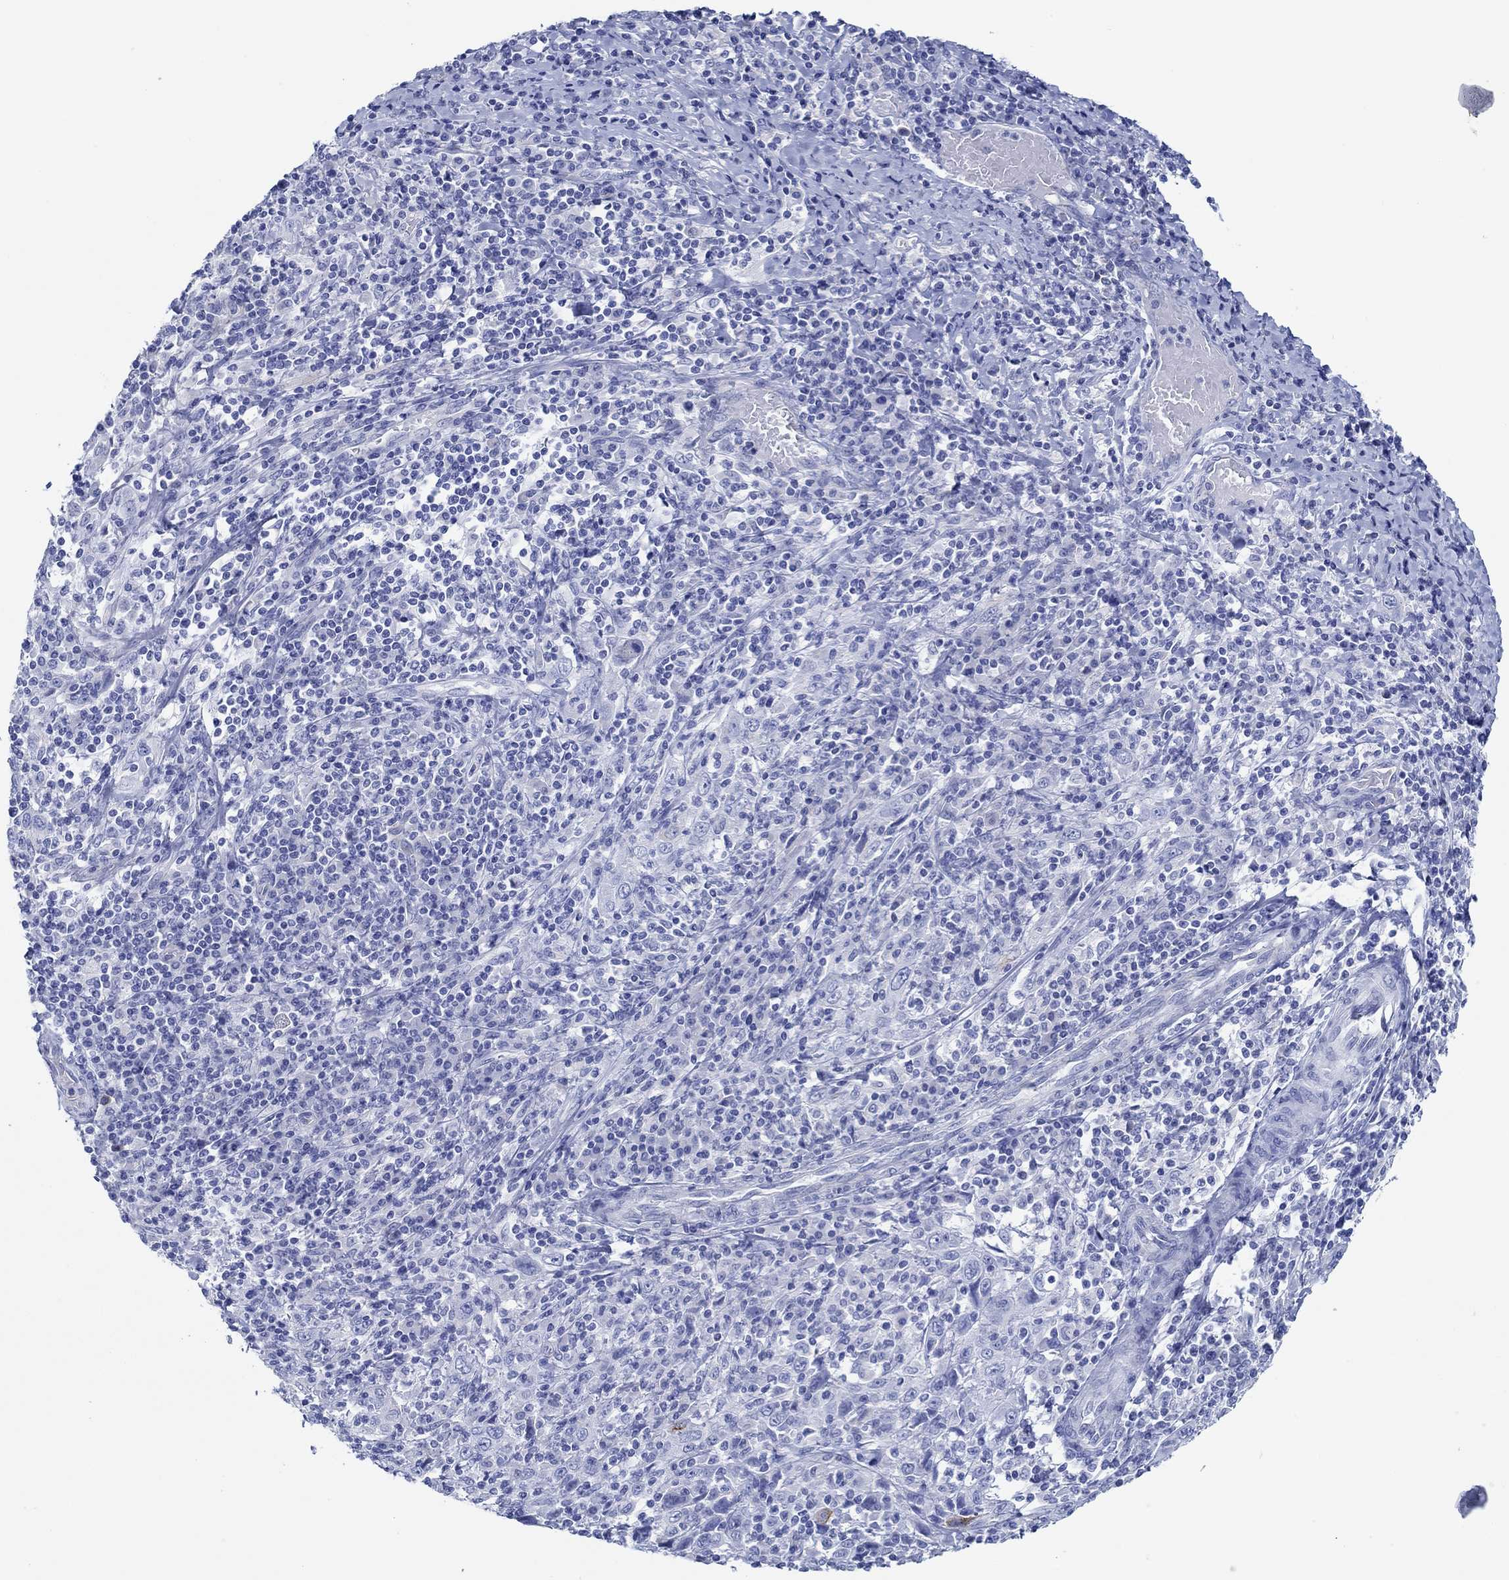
{"staining": {"intensity": "moderate", "quantity": "<25%", "location": "cytoplasmic/membranous"}, "tissue": "cervical cancer", "cell_type": "Tumor cells", "image_type": "cancer", "snomed": [{"axis": "morphology", "description": "Squamous cell carcinoma, NOS"}, {"axis": "topography", "description": "Cervix"}], "caption": "A brown stain highlights moderate cytoplasmic/membranous expression of a protein in human cervical cancer tumor cells.", "gene": "IGFBP6", "patient": {"sex": "female", "age": 46}}